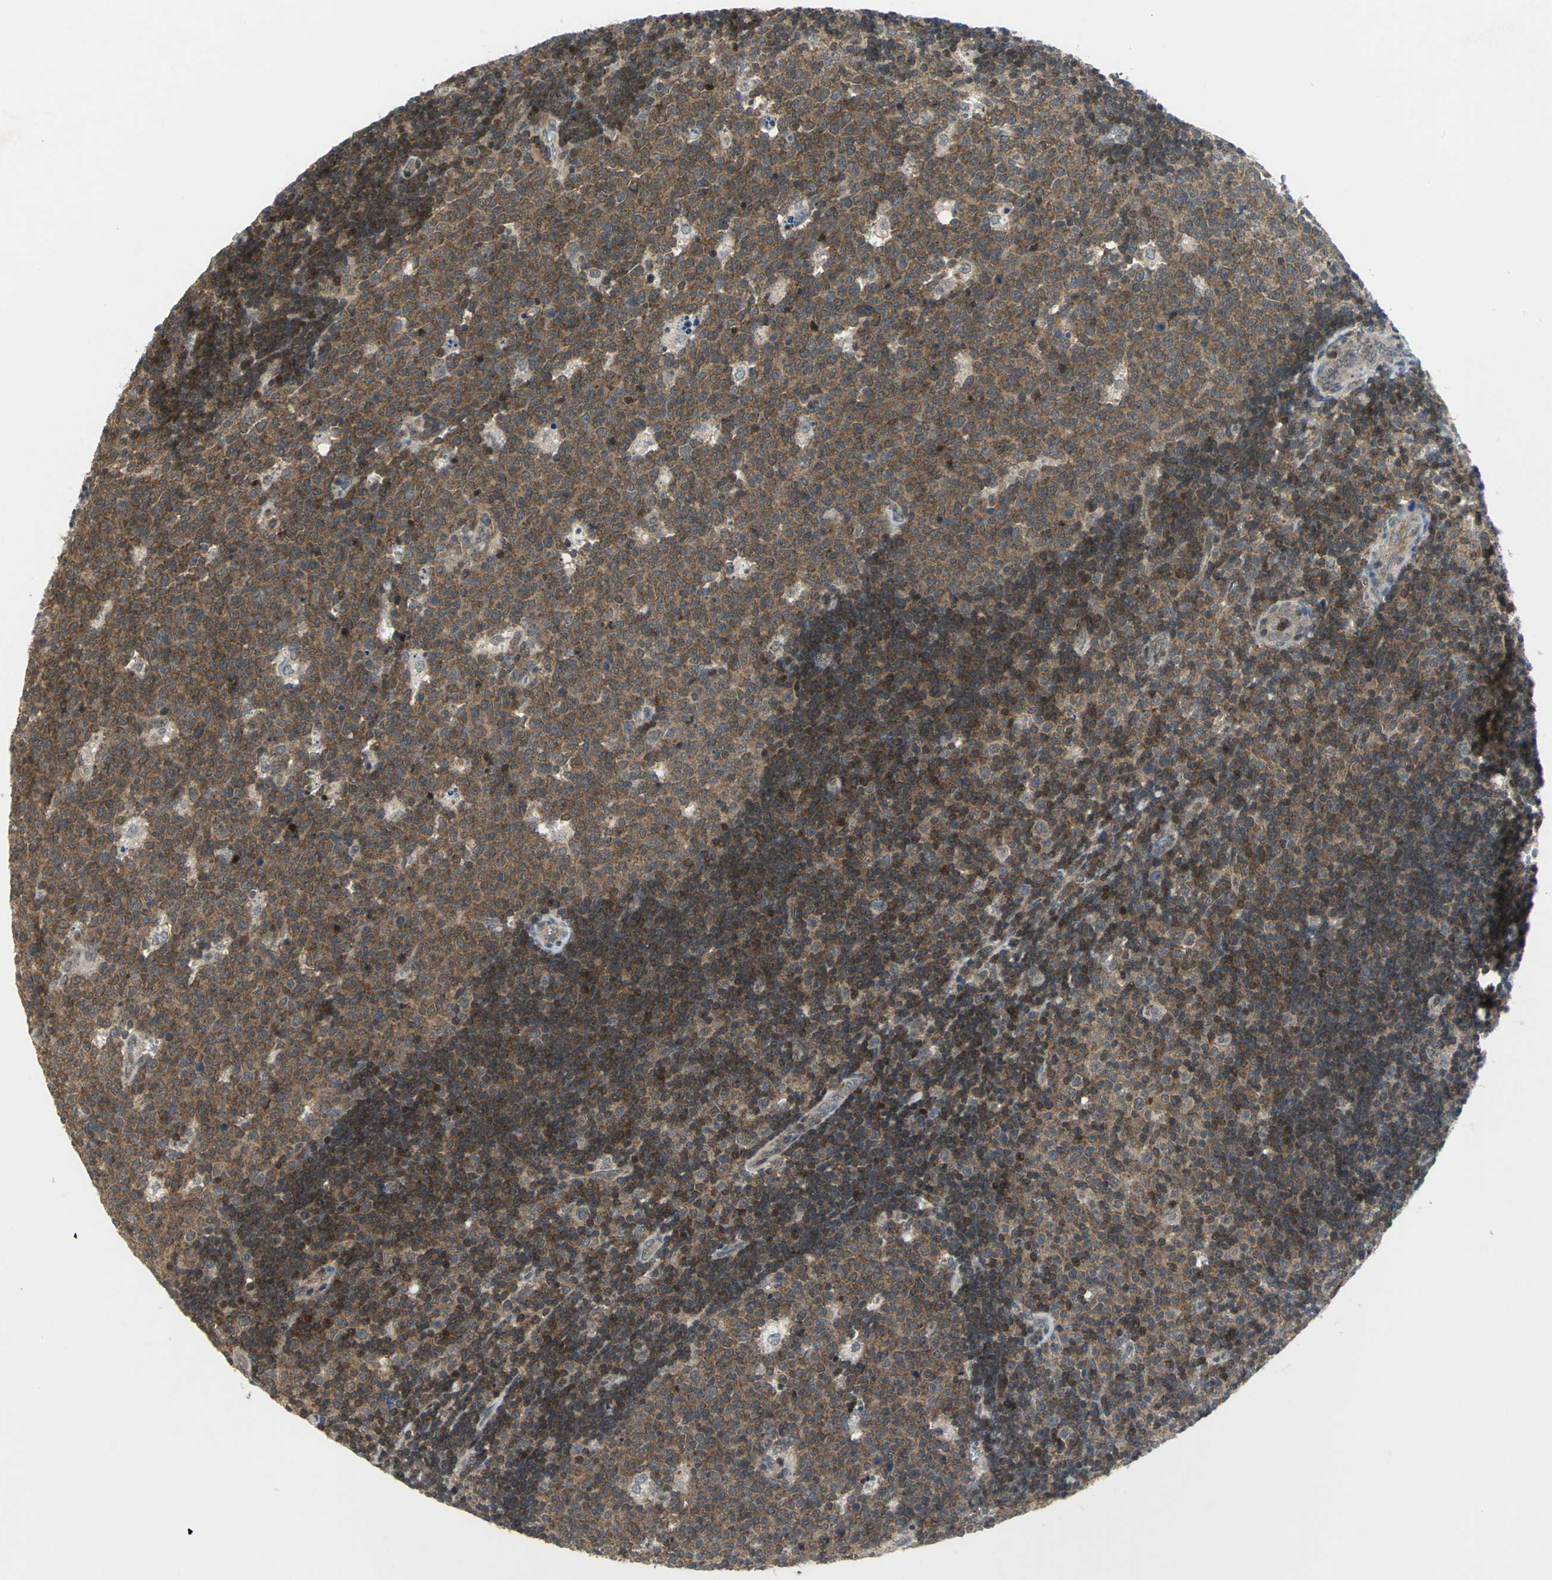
{"staining": {"intensity": "moderate", "quantity": ">75%", "location": "cytoplasmic/membranous"}, "tissue": "lymph node", "cell_type": "Germinal center cells", "image_type": "normal", "snomed": [{"axis": "morphology", "description": "Normal tissue, NOS"}, {"axis": "topography", "description": "Lymph node"}, {"axis": "topography", "description": "Salivary gland"}], "caption": "Immunohistochemistry photomicrograph of benign lymph node stained for a protein (brown), which displays medium levels of moderate cytoplasmic/membranous positivity in approximately >75% of germinal center cells.", "gene": "PPIA", "patient": {"sex": "male", "age": 8}}